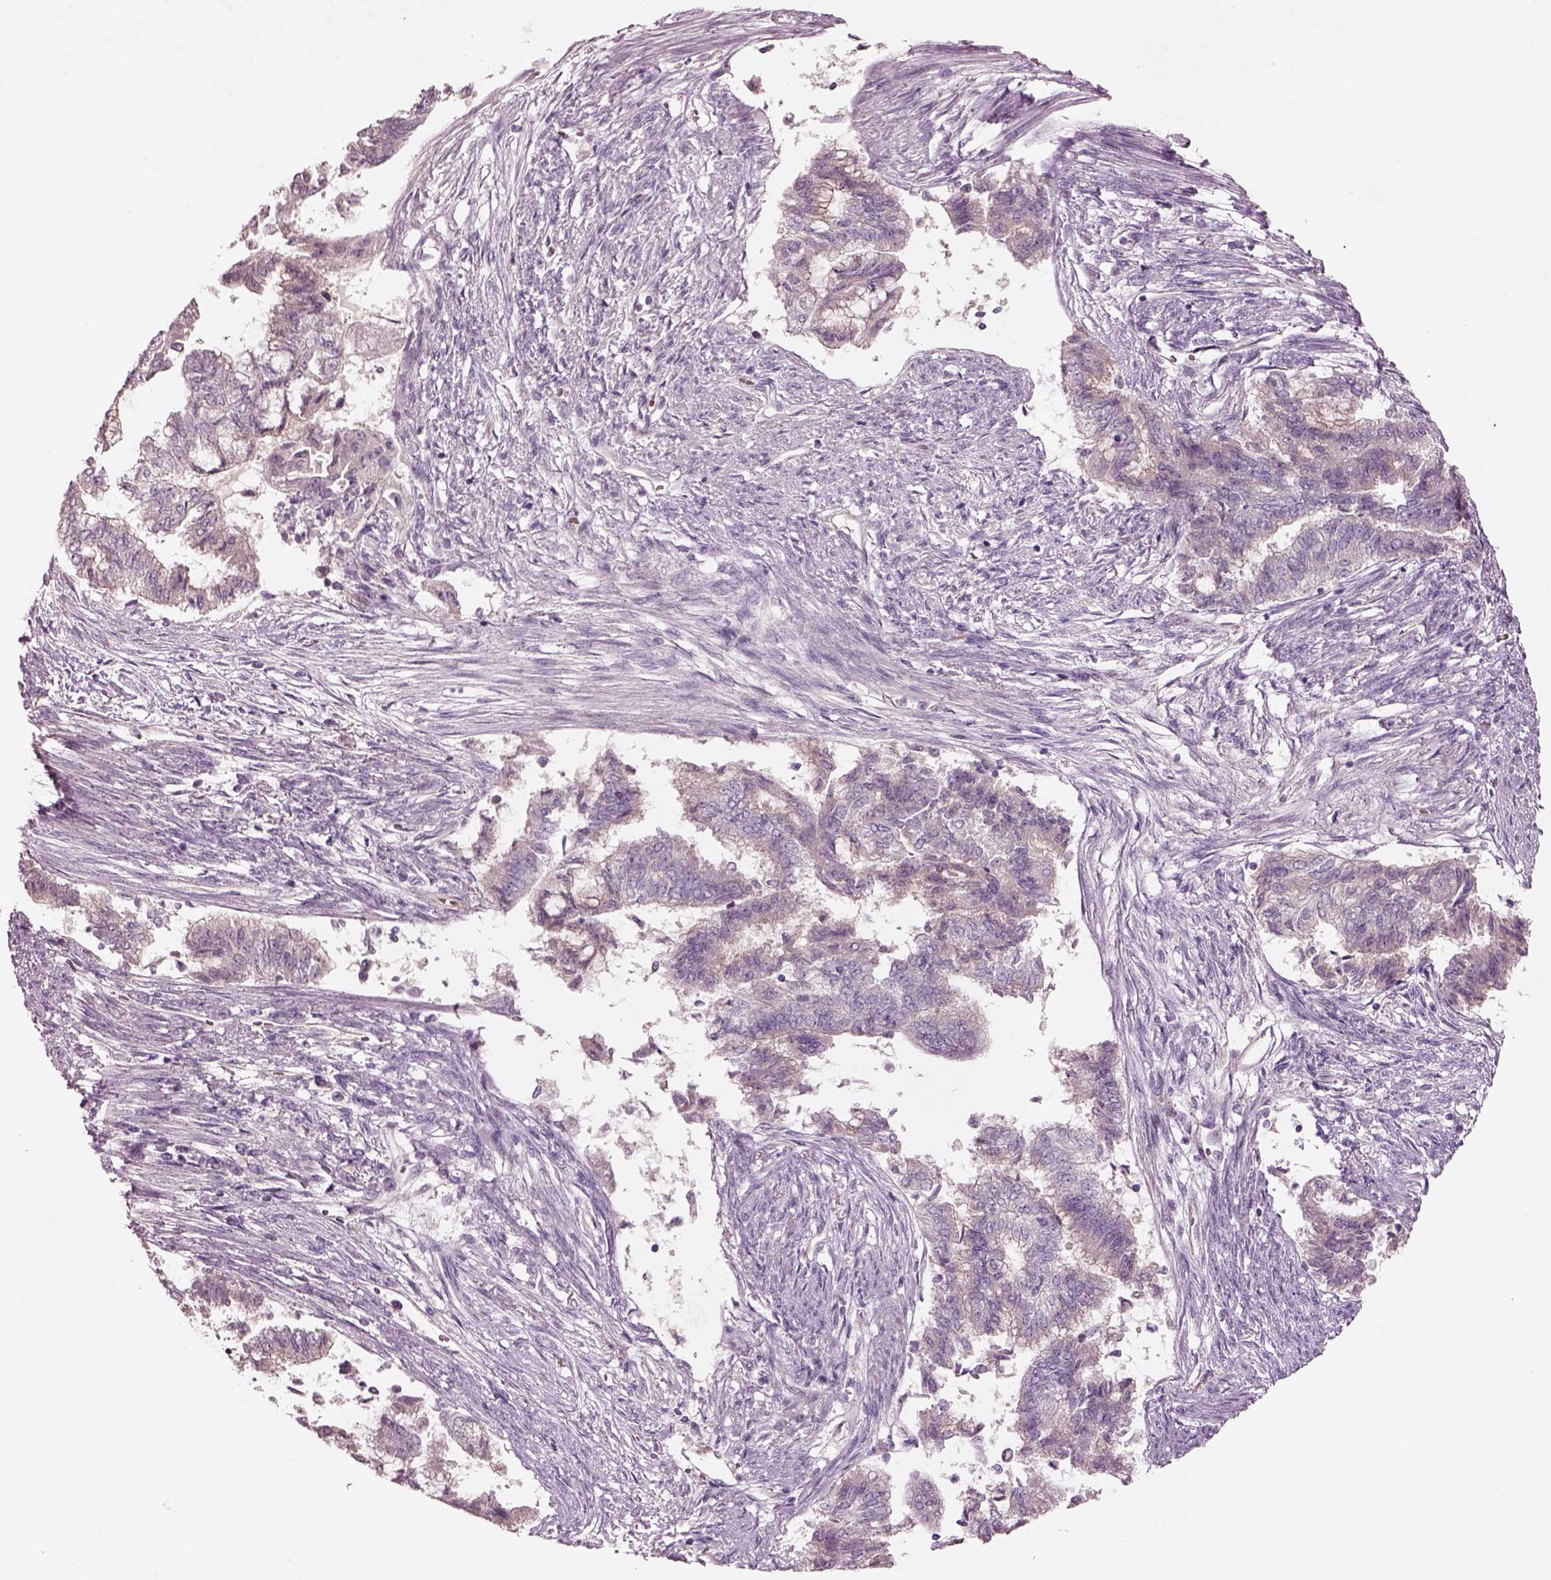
{"staining": {"intensity": "negative", "quantity": "none", "location": "none"}, "tissue": "endometrial cancer", "cell_type": "Tumor cells", "image_type": "cancer", "snomed": [{"axis": "morphology", "description": "Adenocarcinoma, NOS"}, {"axis": "topography", "description": "Endometrium"}], "caption": "There is no significant expression in tumor cells of adenocarcinoma (endometrial).", "gene": "DUOXA2", "patient": {"sex": "female", "age": 65}}